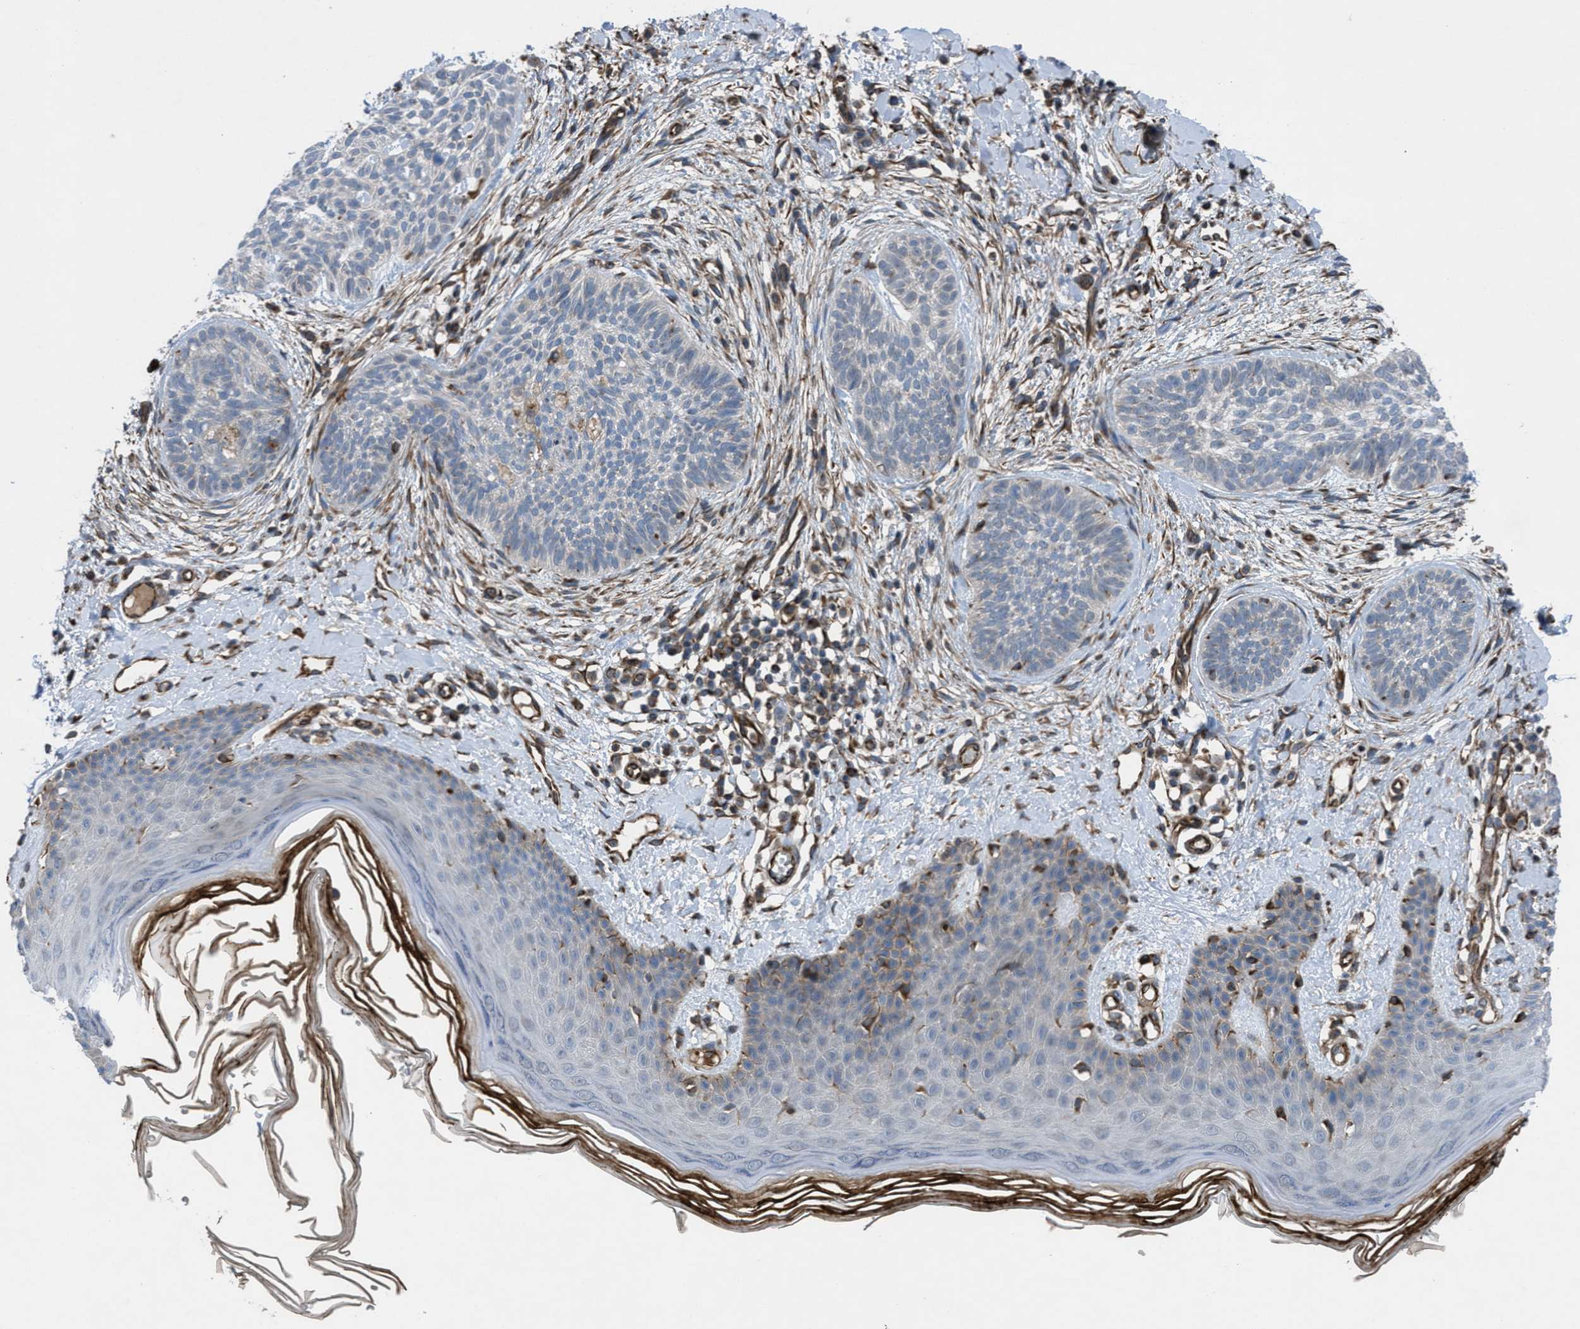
{"staining": {"intensity": "negative", "quantity": "none", "location": "none"}, "tissue": "skin cancer", "cell_type": "Tumor cells", "image_type": "cancer", "snomed": [{"axis": "morphology", "description": "Basal cell carcinoma"}, {"axis": "topography", "description": "Skin"}], "caption": "The image shows no significant staining in tumor cells of basal cell carcinoma (skin).", "gene": "SLC6A9", "patient": {"sex": "female", "age": 59}}